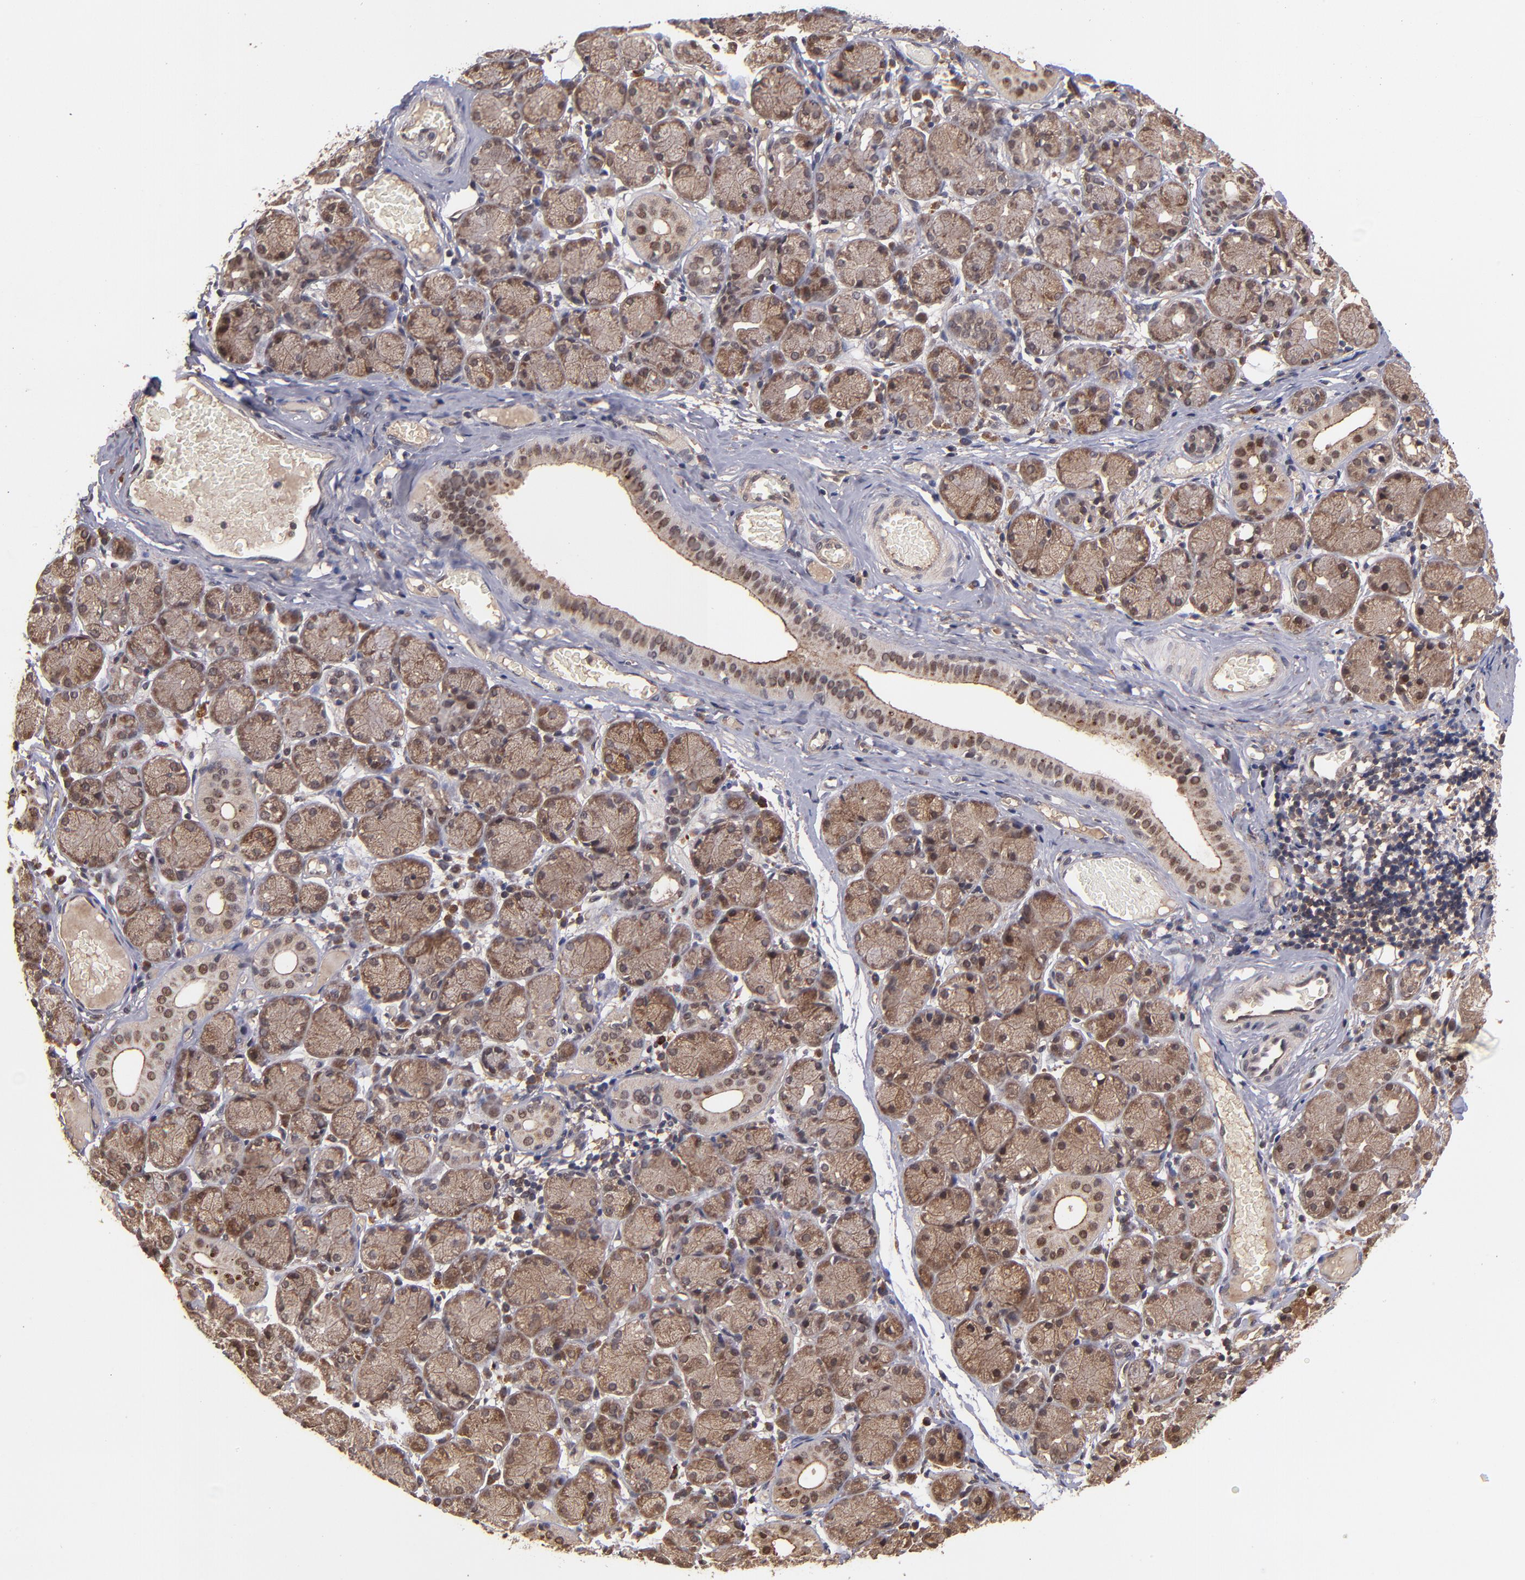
{"staining": {"intensity": "moderate", "quantity": ">75%", "location": "cytoplasmic/membranous"}, "tissue": "salivary gland", "cell_type": "Glandular cells", "image_type": "normal", "snomed": [{"axis": "morphology", "description": "Normal tissue, NOS"}, {"axis": "topography", "description": "Salivary gland"}], "caption": "Salivary gland stained with a brown dye displays moderate cytoplasmic/membranous positive staining in about >75% of glandular cells.", "gene": "NFE2L2", "patient": {"sex": "female", "age": 24}}